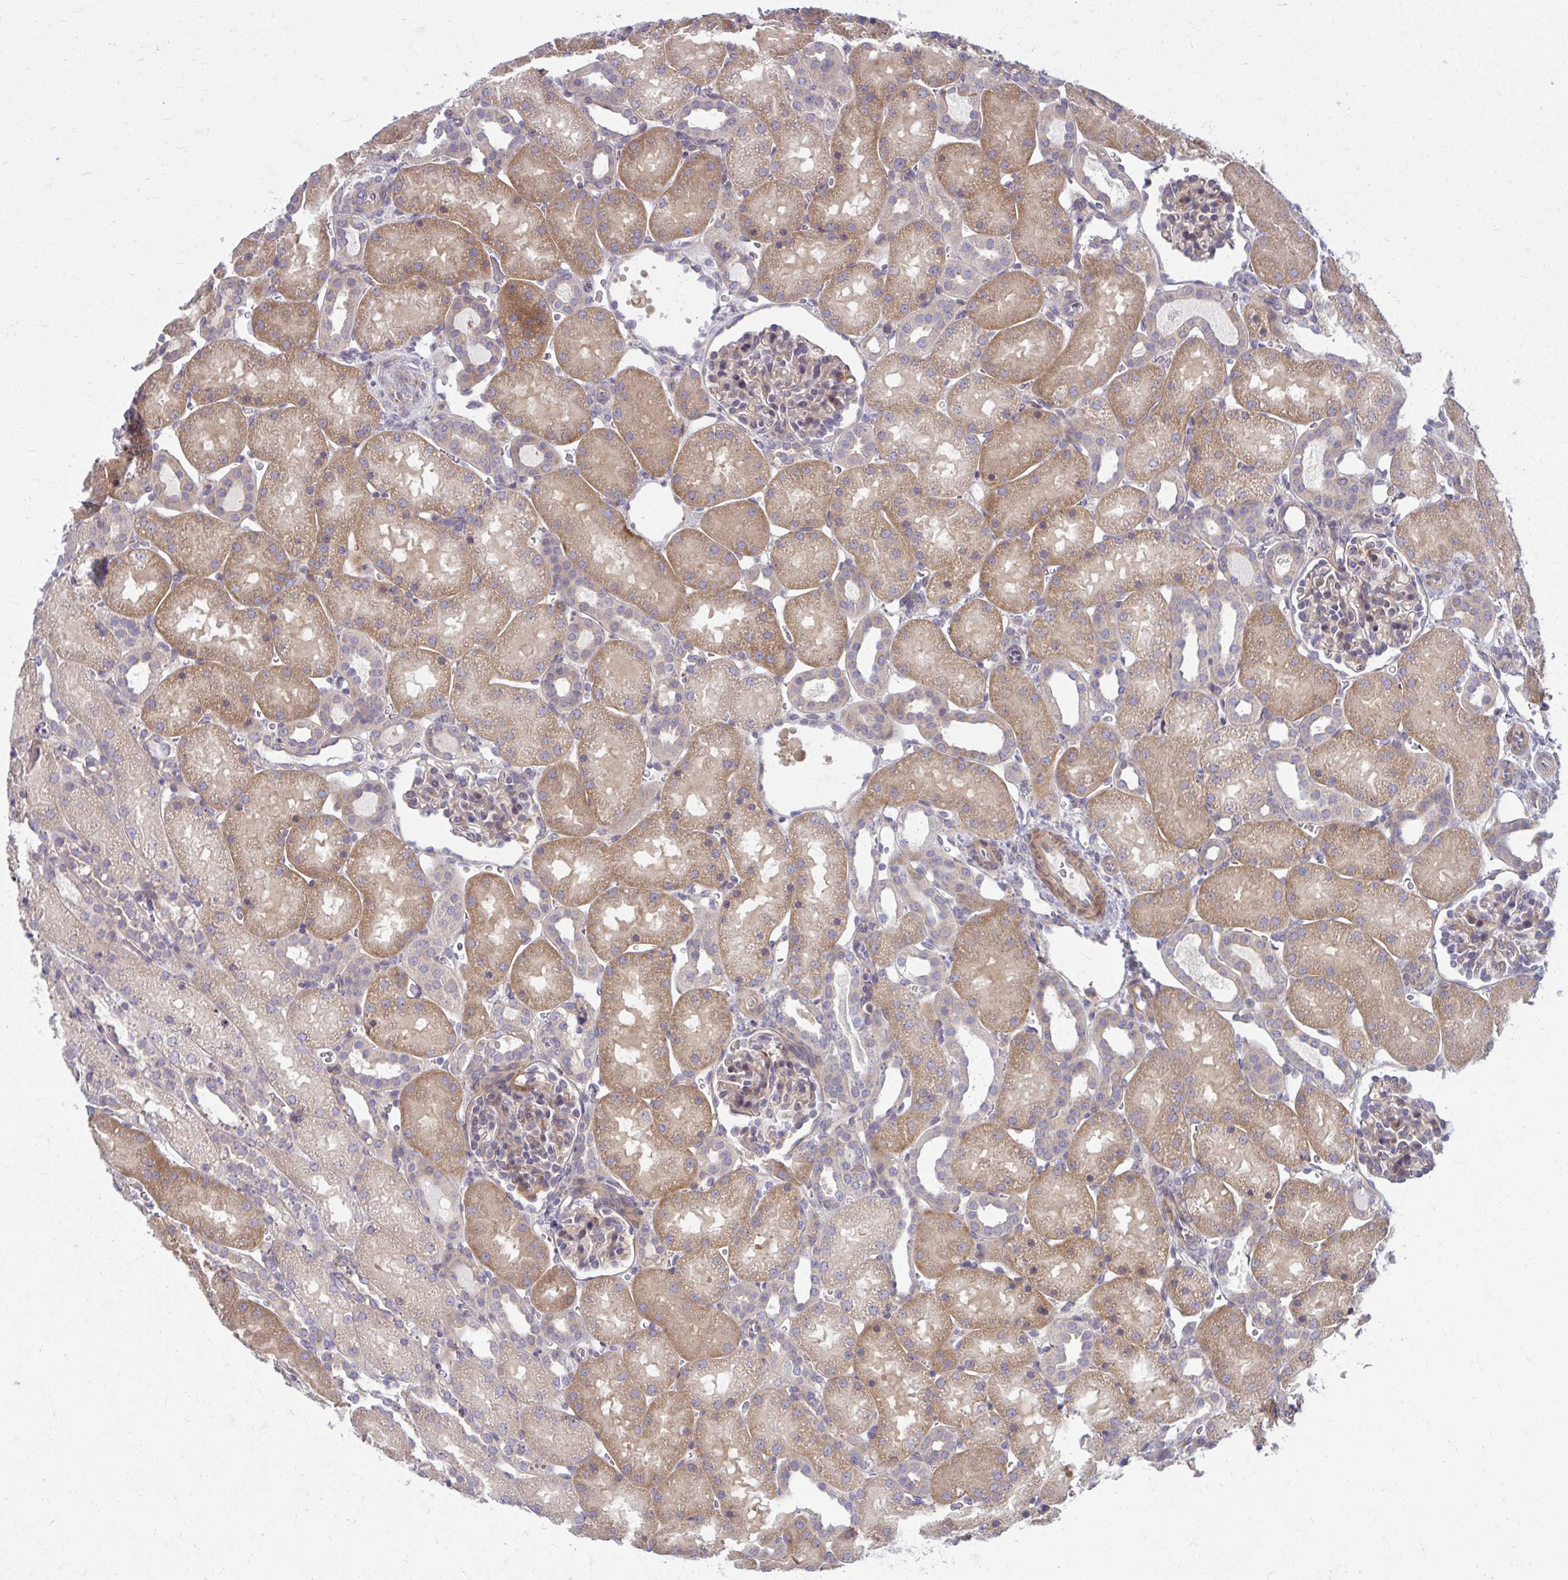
{"staining": {"intensity": "weak", "quantity": "25%-75%", "location": "cytoplasmic/membranous"}, "tissue": "kidney", "cell_type": "Cells in glomeruli", "image_type": "normal", "snomed": [{"axis": "morphology", "description": "Normal tissue, NOS"}, {"axis": "topography", "description": "Kidney"}], "caption": "Protein staining by immunohistochemistry displays weak cytoplasmic/membranous expression in approximately 25%-75% of cells in glomeruli in benign kidney. (DAB IHC with brightfield microscopy, high magnification).", "gene": "CEMP1", "patient": {"sex": "male", "age": 2}}